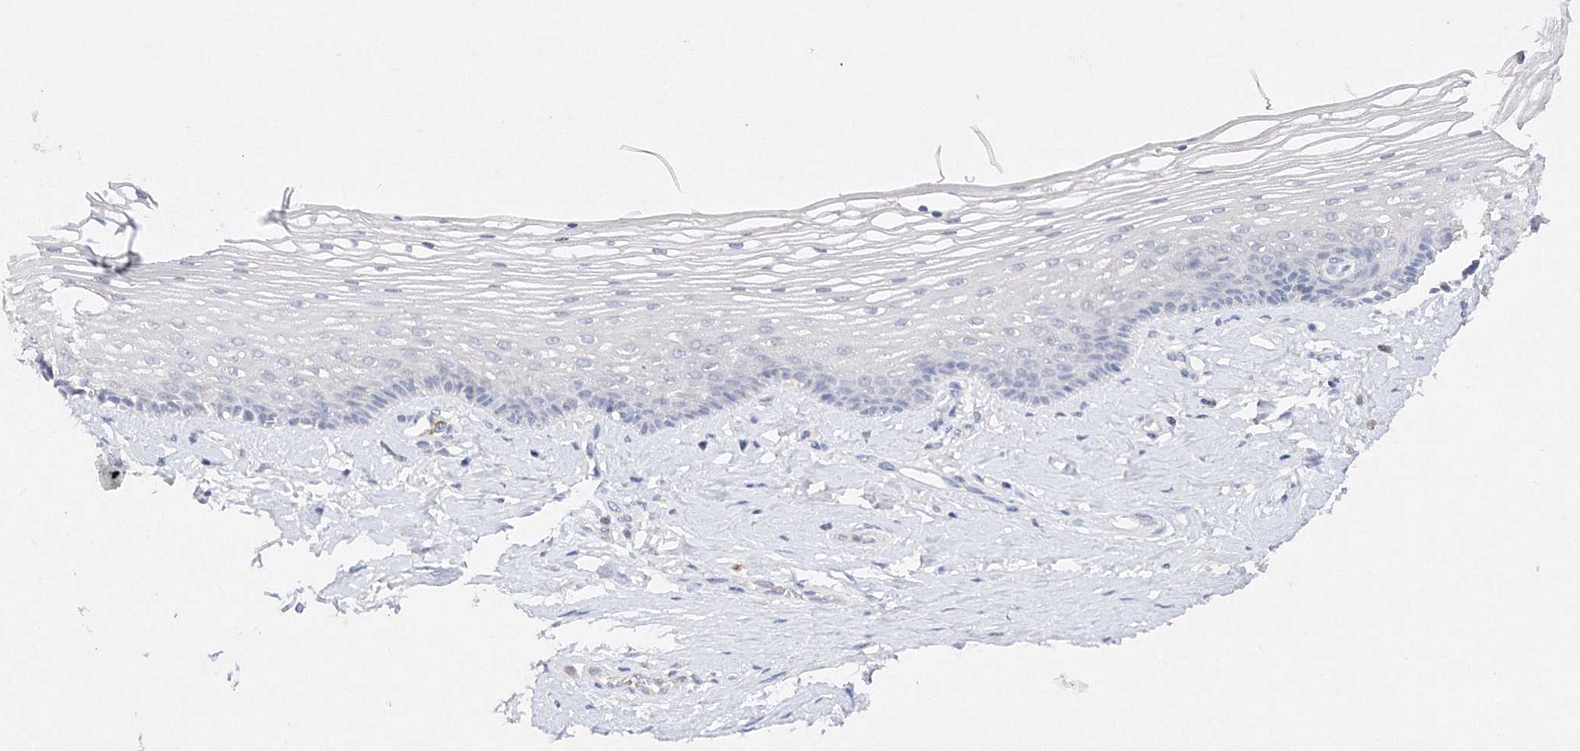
{"staining": {"intensity": "negative", "quantity": "none", "location": "none"}, "tissue": "vagina", "cell_type": "Squamous epithelial cells", "image_type": "normal", "snomed": [{"axis": "morphology", "description": "Normal tissue, NOS"}, {"axis": "topography", "description": "Vagina"}], "caption": "The micrograph exhibits no significant staining in squamous epithelial cells of vagina.", "gene": "GLS", "patient": {"sex": "female", "age": 46}}